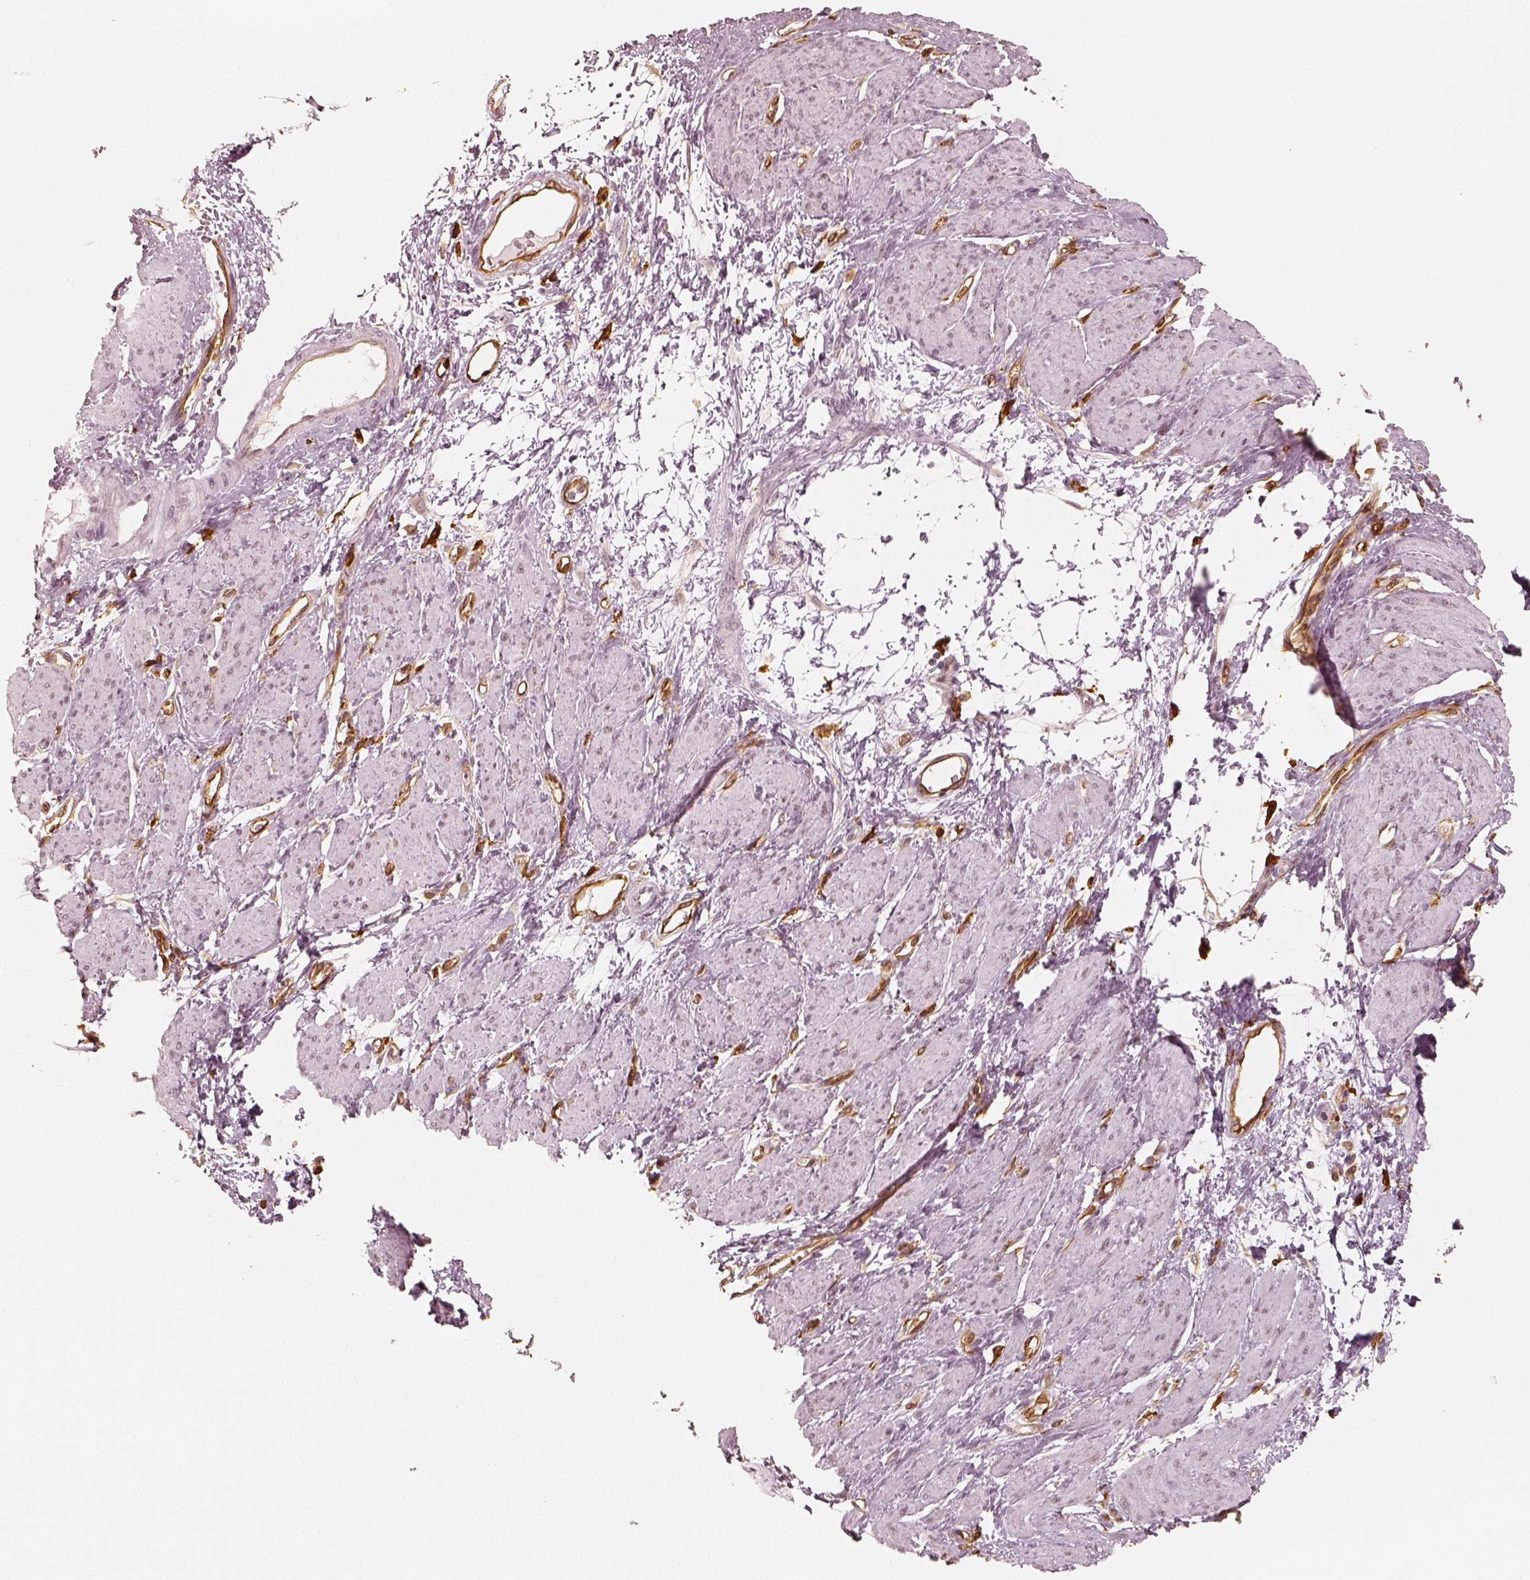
{"staining": {"intensity": "negative", "quantity": "none", "location": "none"}, "tissue": "smooth muscle", "cell_type": "Smooth muscle cells", "image_type": "normal", "snomed": [{"axis": "morphology", "description": "Normal tissue, NOS"}, {"axis": "topography", "description": "Smooth muscle"}, {"axis": "topography", "description": "Uterus"}], "caption": "This is an immunohistochemistry (IHC) micrograph of normal human smooth muscle. There is no staining in smooth muscle cells.", "gene": "FSCN1", "patient": {"sex": "female", "age": 39}}